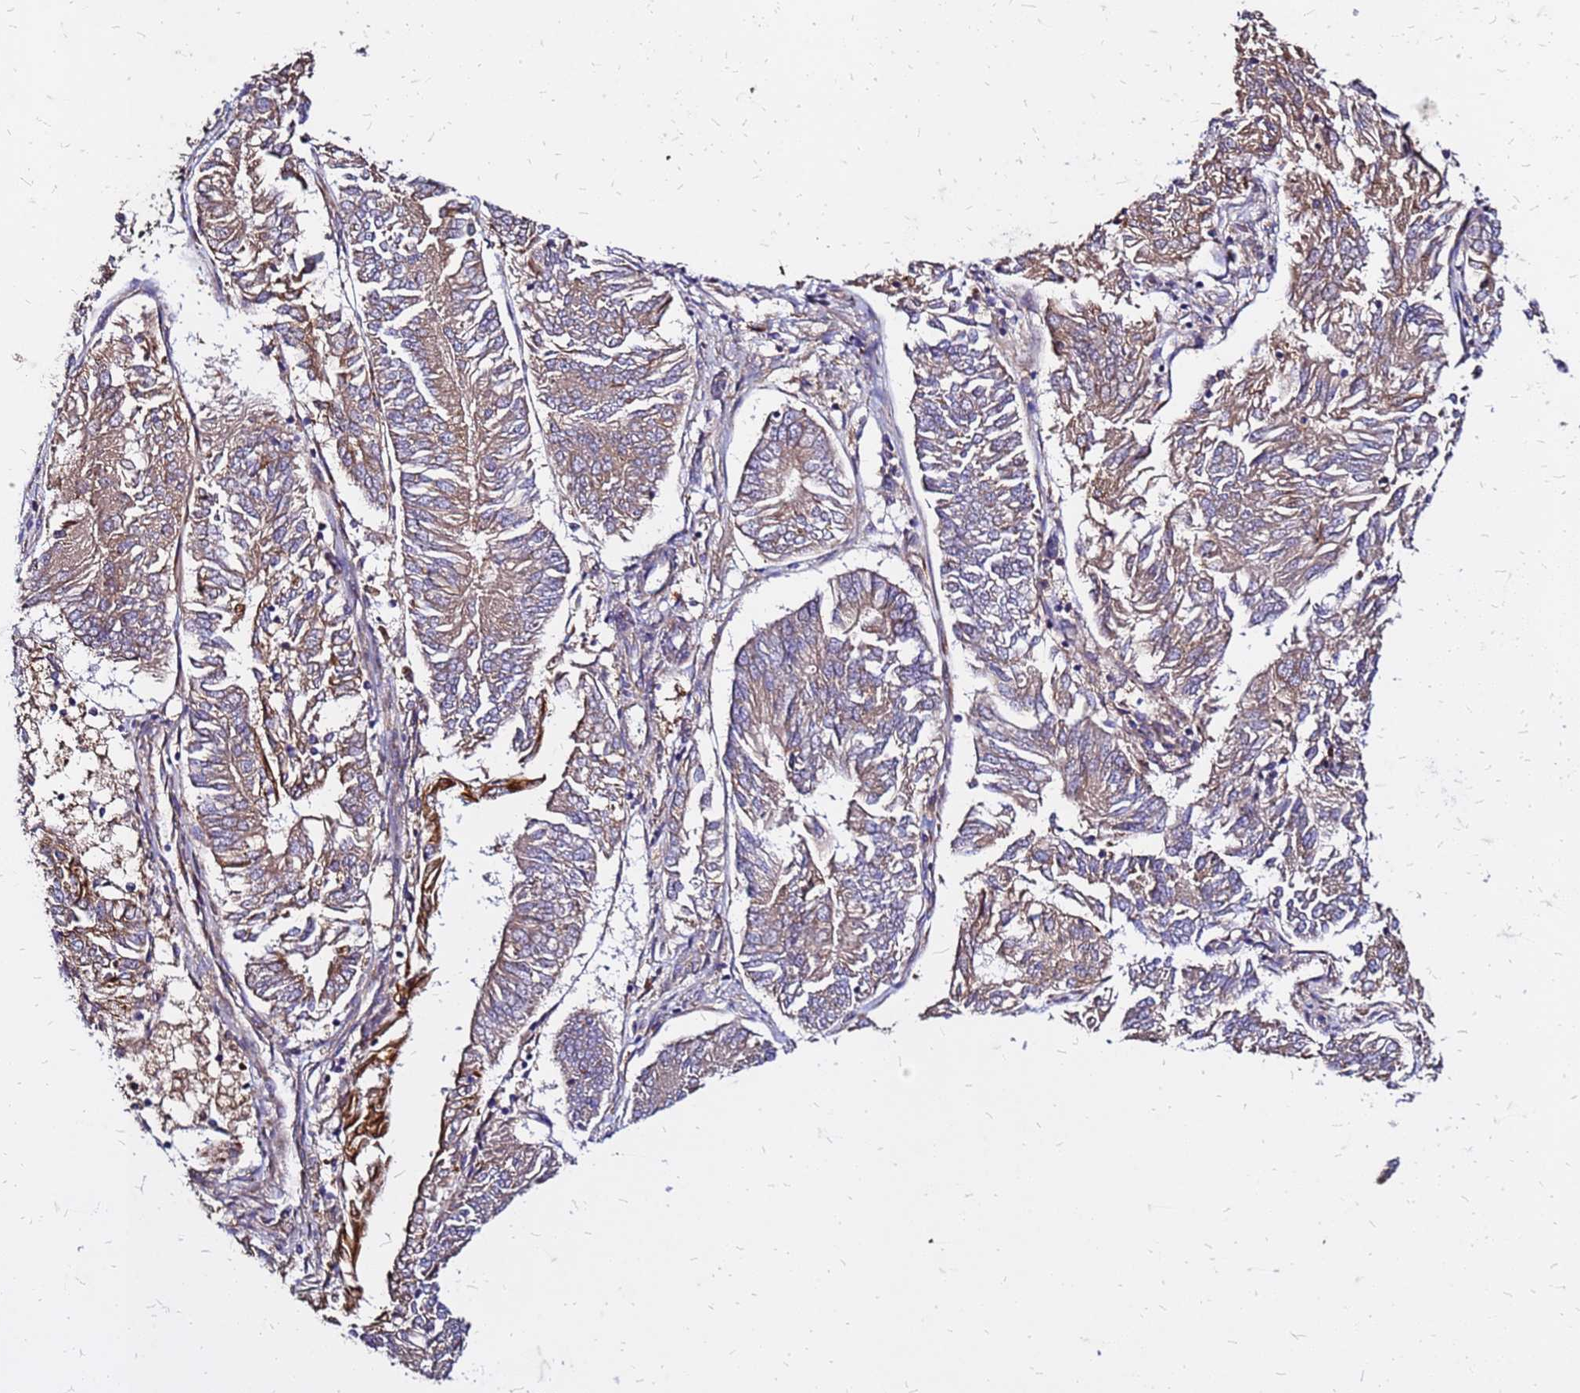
{"staining": {"intensity": "moderate", "quantity": ">75%", "location": "cytoplasmic/membranous"}, "tissue": "endometrial cancer", "cell_type": "Tumor cells", "image_type": "cancer", "snomed": [{"axis": "morphology", "description": "Adenocarcinoma, NOS"}, {"axis": "topography", "description": "Endometrium"}], "caption": "Endometrial cancer stained with immunohistochemistry (IHC) demonstrates moderate cytoplasmic/membranous staining in about >75% of tumor cells.", "gene": "VMO1", "patient": {"sex": "female", "age": 58}}